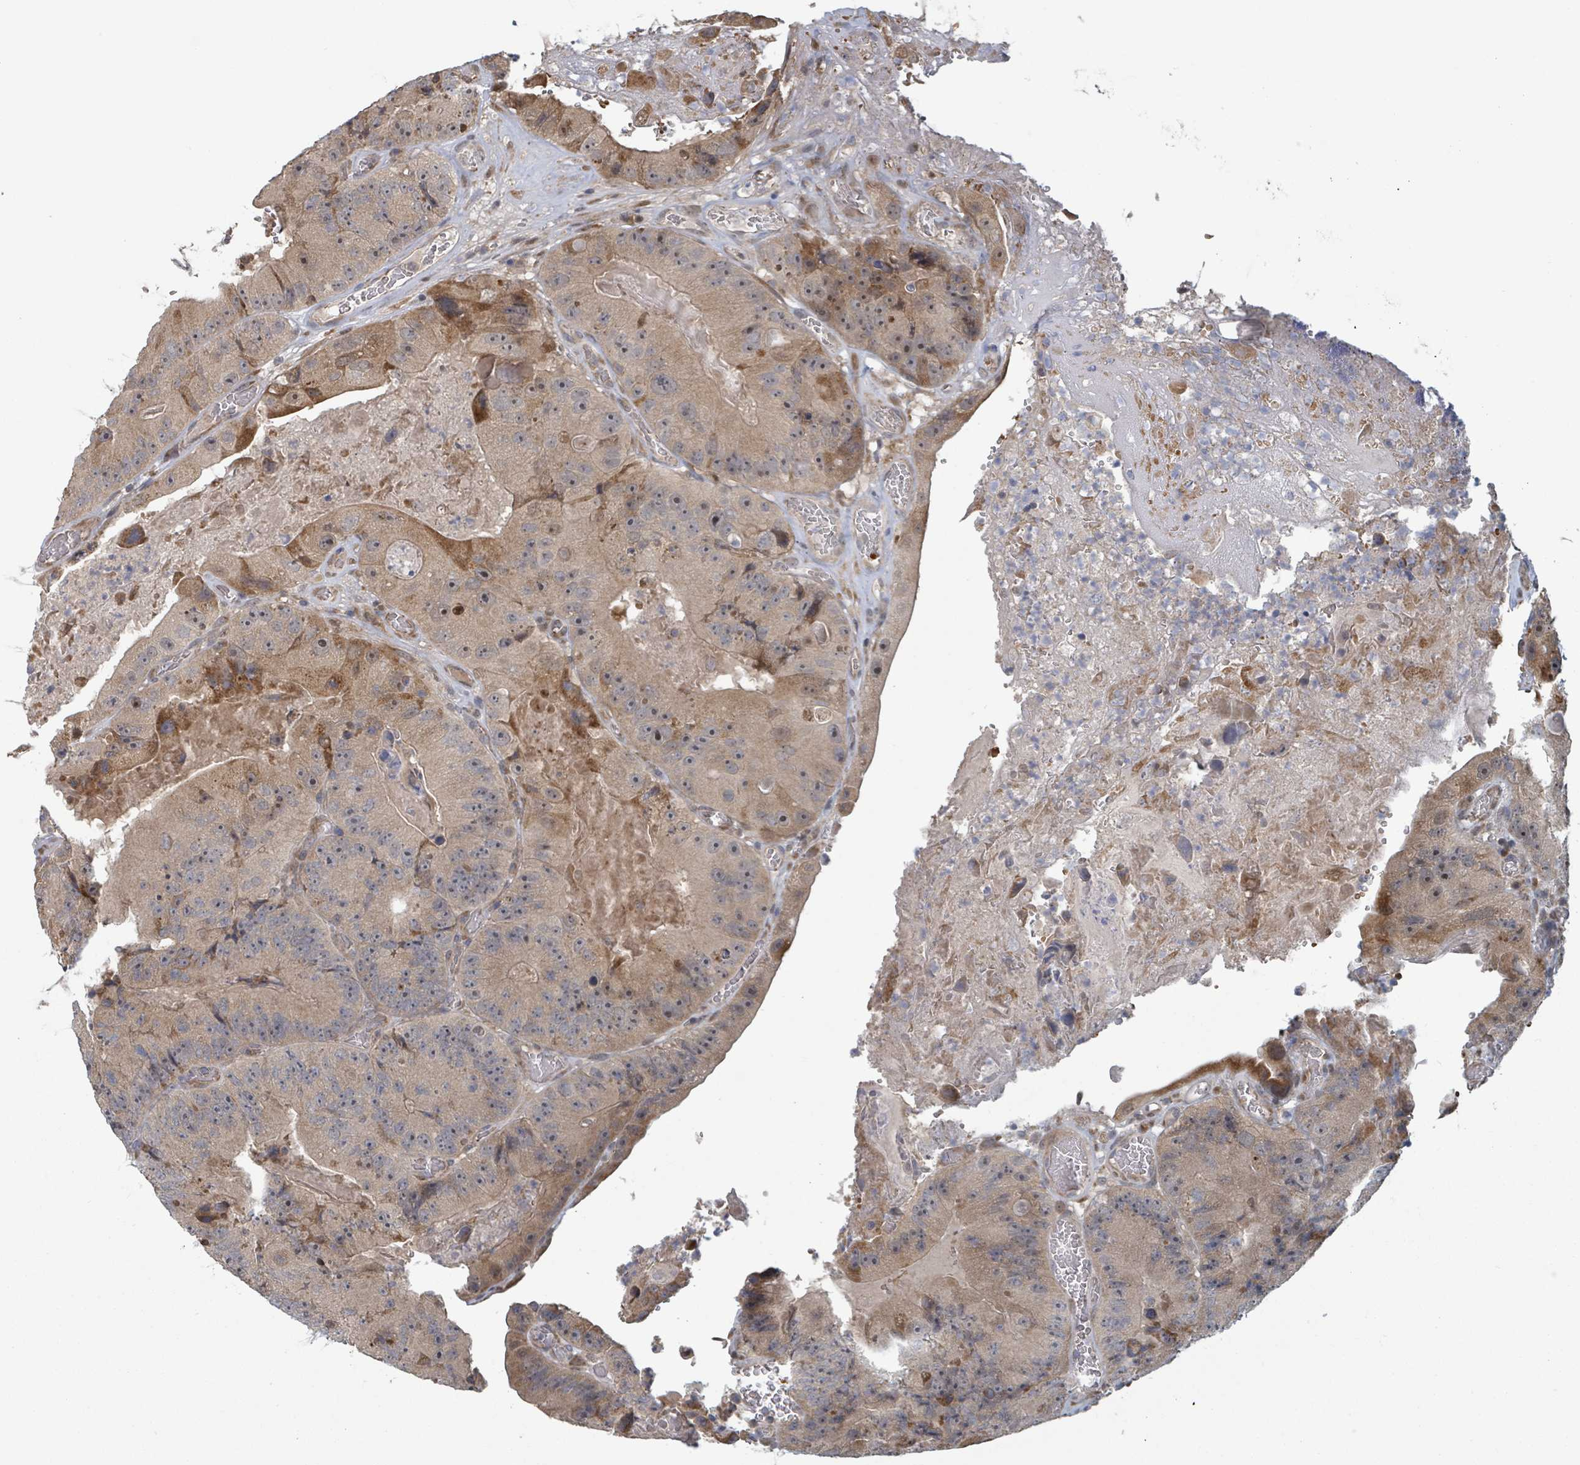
{"staining": {"intensity": "moderate", "quantity": "25%-75%", "location": "cytoplasmic/membranous"}, "tissue": "colorectal cancer", "cell_type": "Tumor cells", "image_type": "cancer", "snomed": [{"axis": "morphology", "description": "Adenocarcinoma, NOS"}, {"axis": "topography", "description": "Colon"}], "caption": "Adenocarcinoma (colorectal) was stained to show a protein in brown. There is medium levels of moderate cytoplasmic/membranous staining in approximately 25%-75% of tumor cells. (Brightfield microscopy of DAB IHC at high magnification).", "gene": "HIVEP1", "patient": {"sex": "female", "age": 86}}